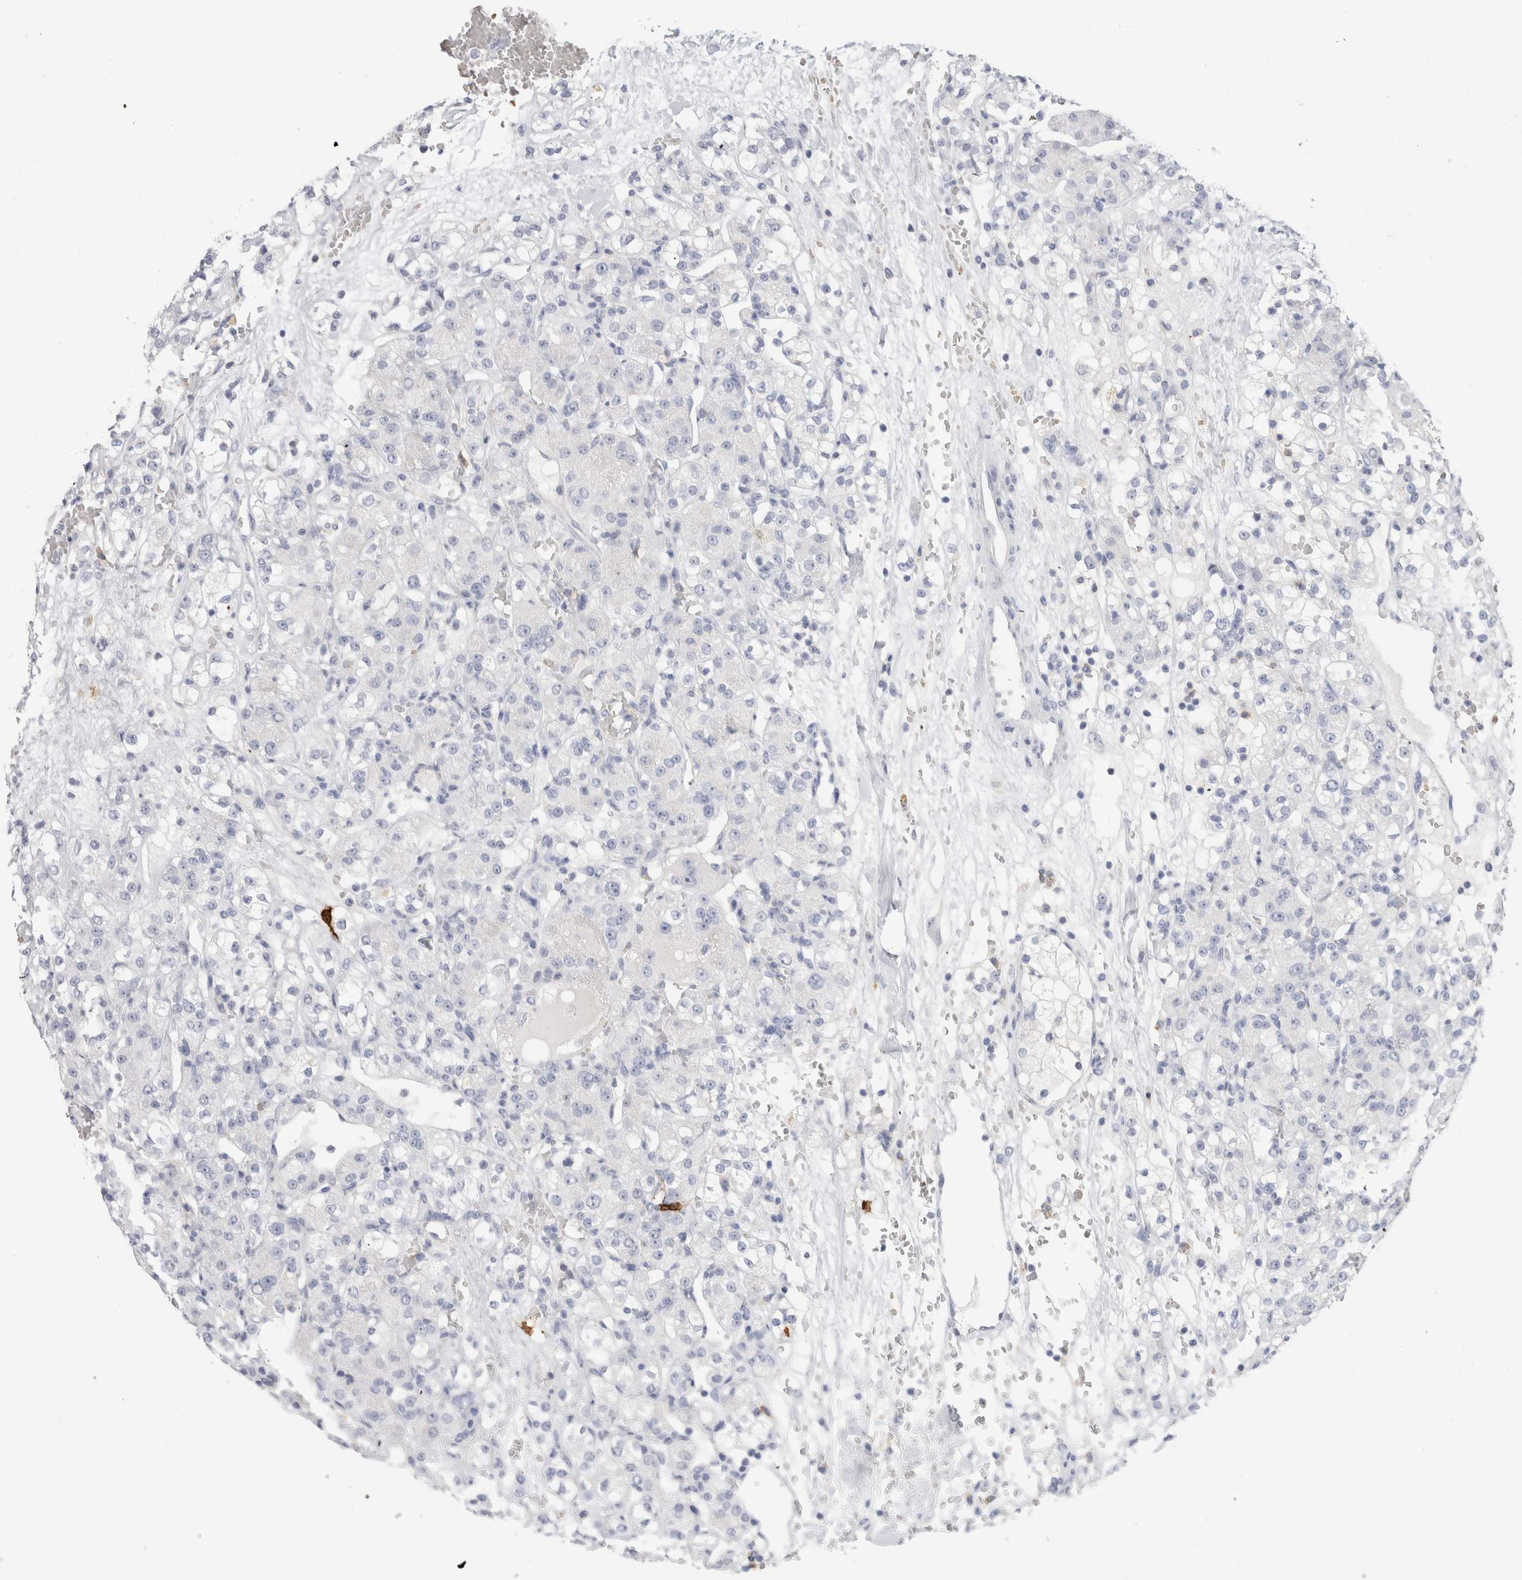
{"staining": {"intensity": "negative", "quantity": "none", "location": "none"}, "tissue": "renal cancer", "cell_type": "Tumor cells", "image_type": "cancer", "snomed": [{"axis": "morphology", "description": "Normal tissue, NOS"}, {"axis": "morphology", "description": "Adenocarcinoma, NOS"}, {"axis": "topography", "description": "Kidney"}], "caption": "Photomicrograph shows no significant protein expression in tumor cells of renal adenocarcinoma. Nuclei are stained in blue.", "gene": "CD38", "patient": {"sex": "male", "age": 61}}